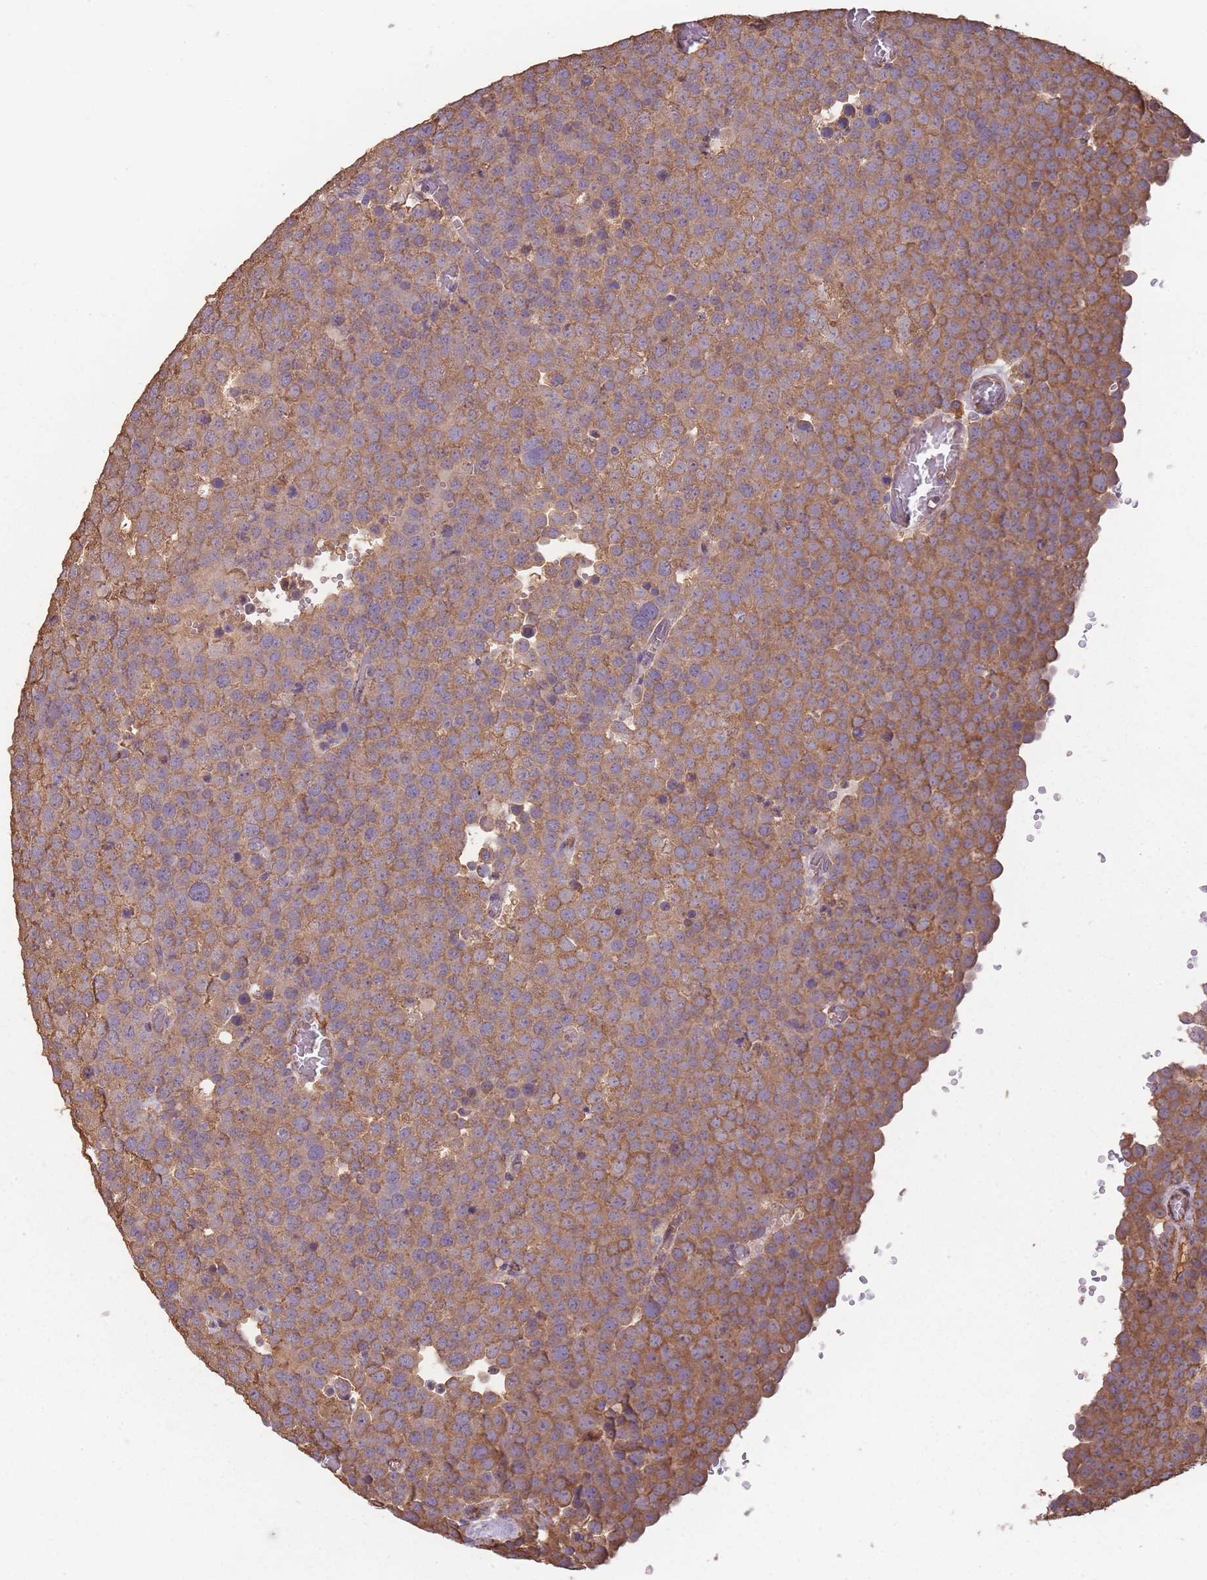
{"staining": {"intensity": "moderate", "quantity": ">75%", "location": "cytoplasmic/membranous"}, "tissue": "testis cancer", "cell_type": "Tumor cells", "image_type": "cancer", "snomed": [{"axis": "morphology", "description": "Normal tissue, NOS"}, {"axis": "morphology", "description": "Seminoma, NOS"}, {"axis": "topography", "description": "Testis"}], "caption": "A micrograph showing moderate cytoplasmic/membranous staining in approximately >75% of tumor cells in testis cancer (seminoma), as visualized by brown immunohistochemical staining.", "gene": "SANBR", "patient": {"sex": "male", "age": 71}}